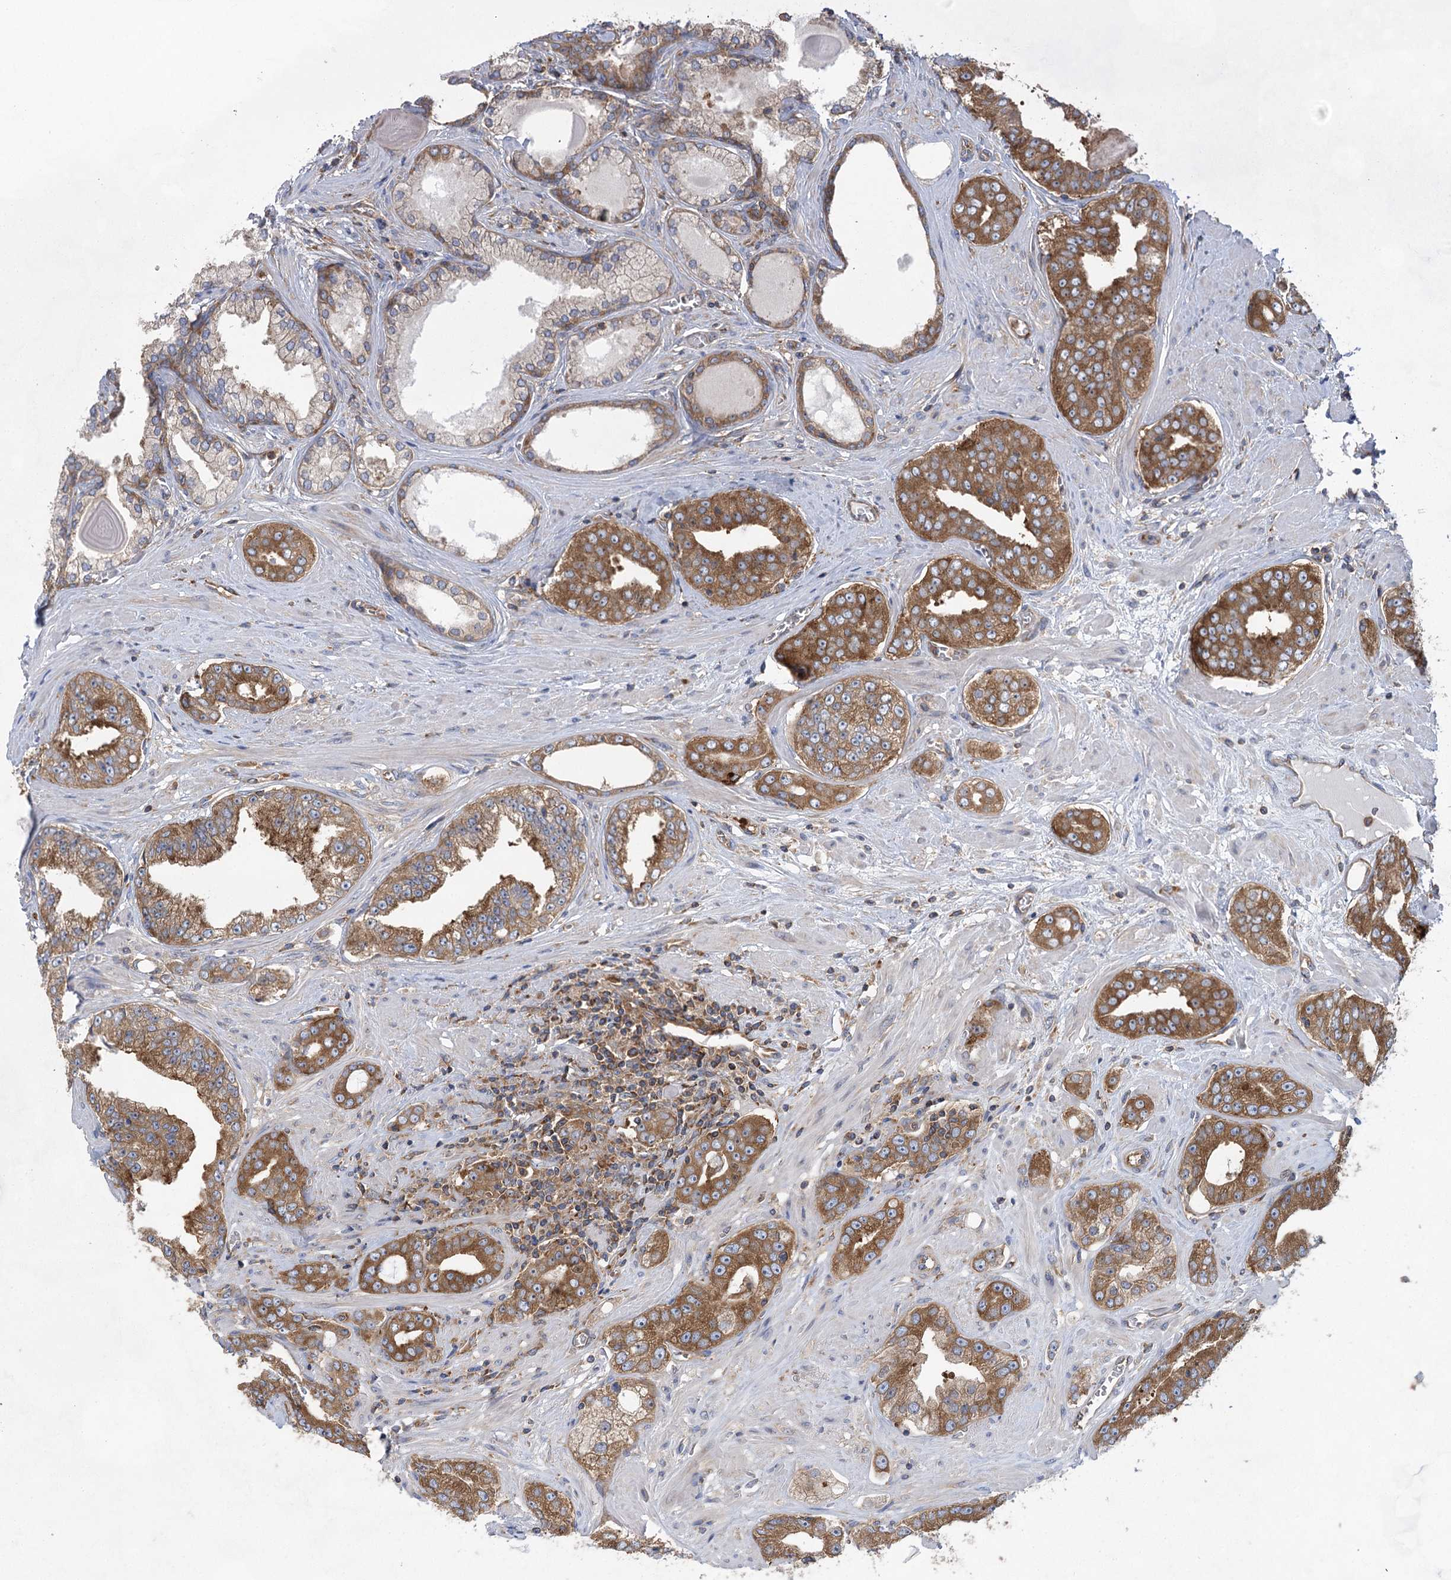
{"staining": {"intensity": "strong", "quantity": ">75%", "location": "cytoplasmic/membranous"}, "tissue": "prostate cancer", "cell_type": "Tumor cells", "image_type": "cancer", "snomed": [{"axis": "morphology", "description": "Adenocarcinoma, High grade"}, {"axis": "topography", "description": "Prostate"}], "caption": "Immunohistochemistry histopathology image of neoplastic tissue: prostate high-grade adenocarcinoma stained using immunohistochemistry (IHC) displays high levels of strong protein expression localized specifically in the cytoplasmic/membranous of tumor cells, appearing as a cytoplasmic/membranous brown color.", "gene": "EIF3A", "patient": {"sex": "male", "age": 71}}